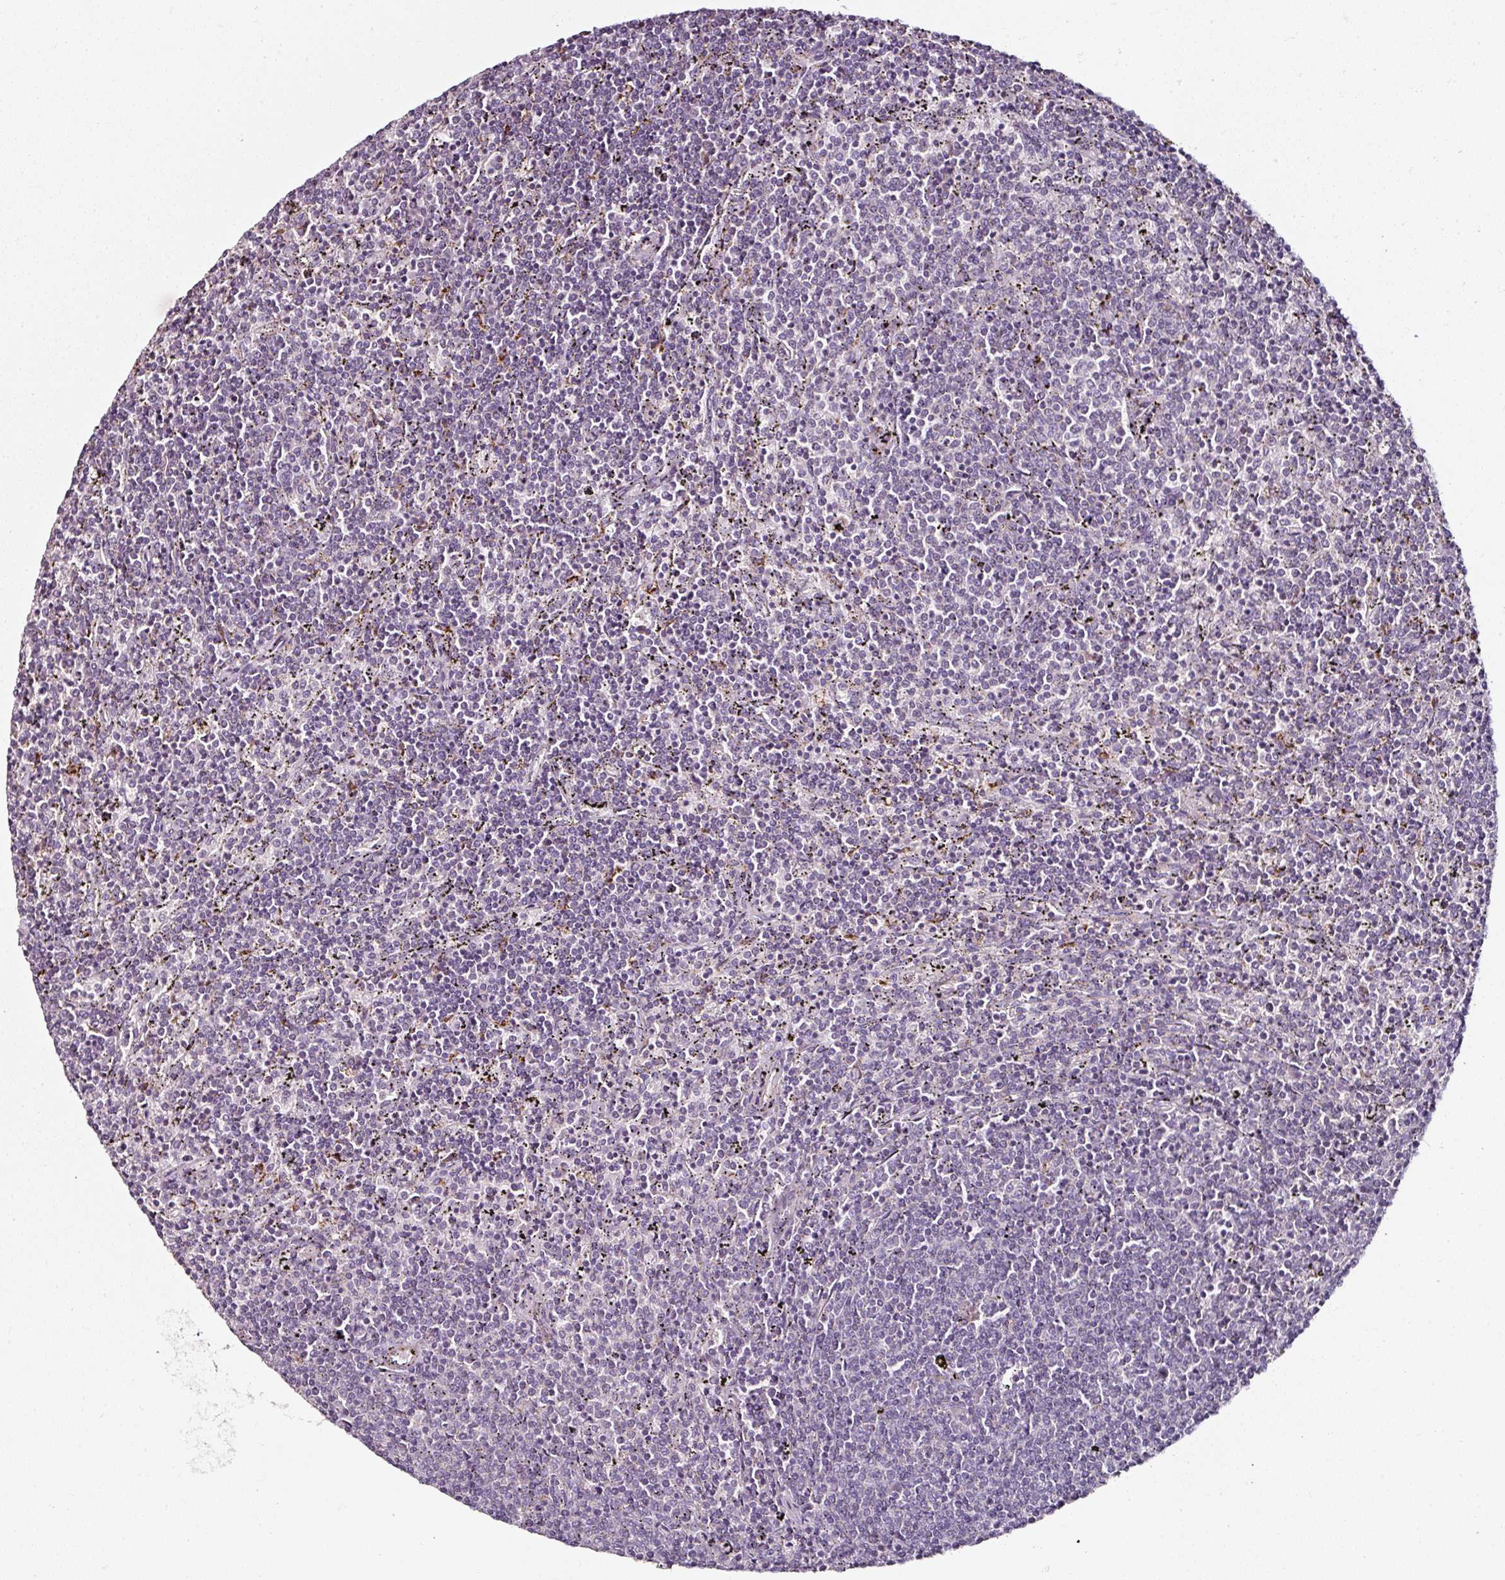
{"staining": {"intensity": "negative", "quantity": "none", "location": "none"}, "tissue": "lymphoma", "cell_type": "Tumor cells", "image_type": "cancer", "snomed": [{"axis": "morphology", "description": "Malignant lymphoma, non-Hodgkin's type, Low grade"}, {"axis": "topography", "description": "Spleen"}], "caption": "Low-grade malignant lymphoma, non-Hodgkin's type was stained to show a protein in brown. There is no significant staining in tumor cells. (DAB (3,3'-diaminobenzidine) IHC, high magnification).", "gene": "CAP2", "patient": {"sex": "female", "age": 50}}